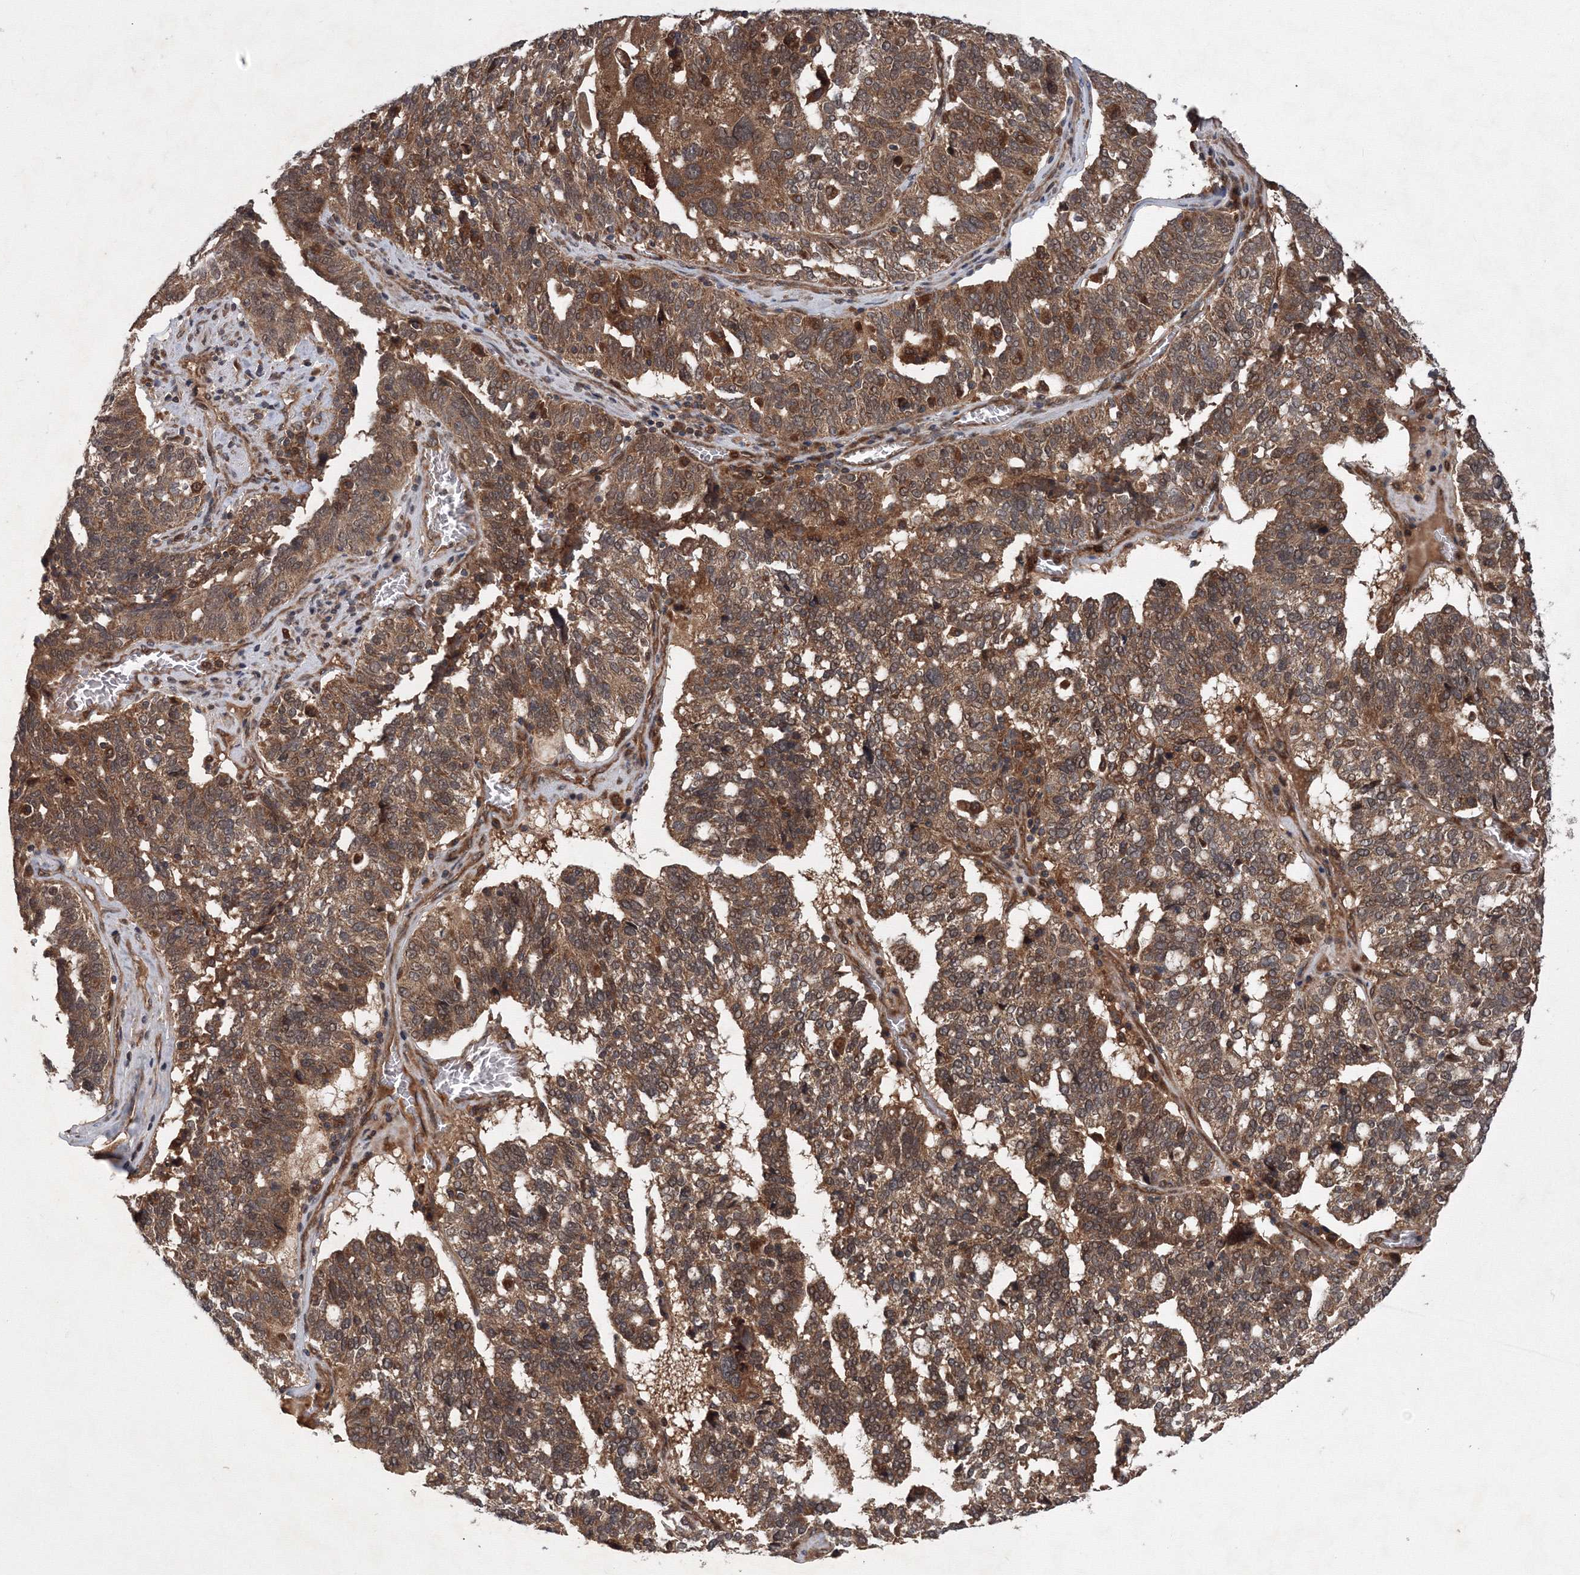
{"staining": {"intensity": "moderate", "quantity": ">75%", "location": "cytoplasmic/membranous"}, "tissue": "ovarian cancer", "cell_type": "Tumor cells", "image_type": "cancer", "snomed": [{"axis": "morphology", "description": "Cystadenocarcinoma, serous, NOS"}, {"axis": "topography", "description": "Ovary"}], "caption": "Immunohistochemistry (IHC) (DAB (3,3'-diaminobenzidine)) staining of ovarian cancer shows moderate cytoplasmic/membranous protein expression in about >75% of tumor cells.", "gene": "ATG3", "patient": {"sex": "female", "age": 59}}